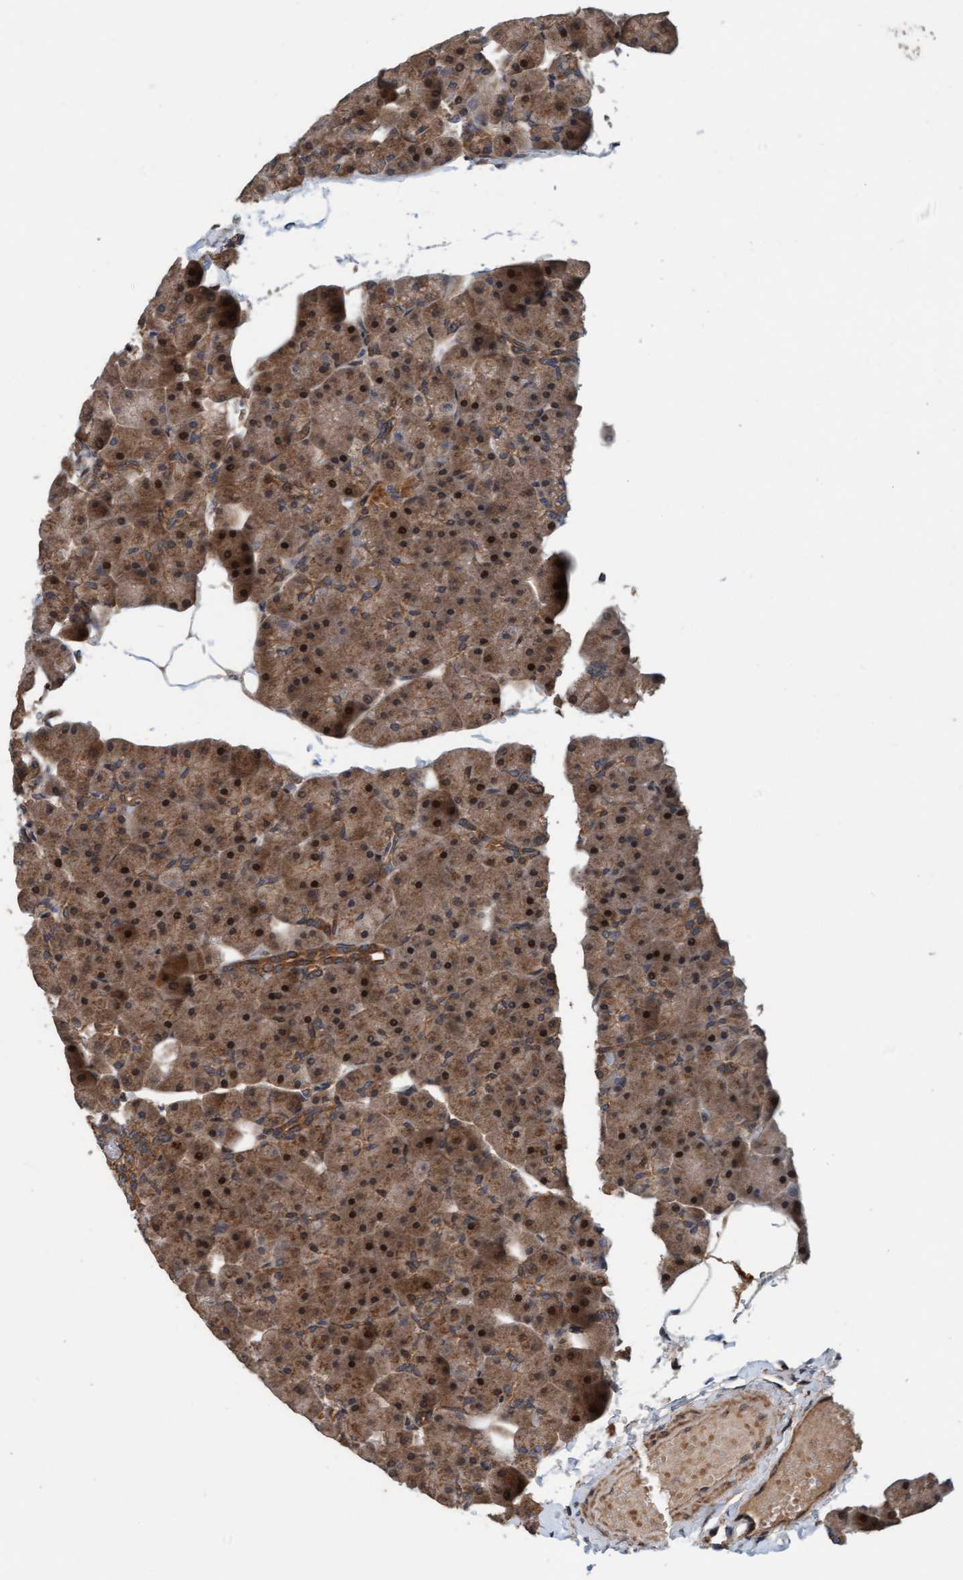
{"staining": {"intensity": "moderate", "quantity": ">75%", "location": "cytoplasmic/membranous,nuclear"}, "tissue": "pancreas", "cell_type": "Exocrine glandular cells", "image_type": "normal", "snomed": [{"axis": "morphology", "description": "Normal tissue, NOS"}, {"axis": "topography", "description": "Pancreas"}], "caption": "DAB immunohistochemical staining of benign pancreas demonstrates moderate cytoplasmic/membranous,nuclear protein expression in approximately >75% of exocrine glandular cells.", "gene": "MLXIP", "patient": {"sex": "male", "age": 35}}